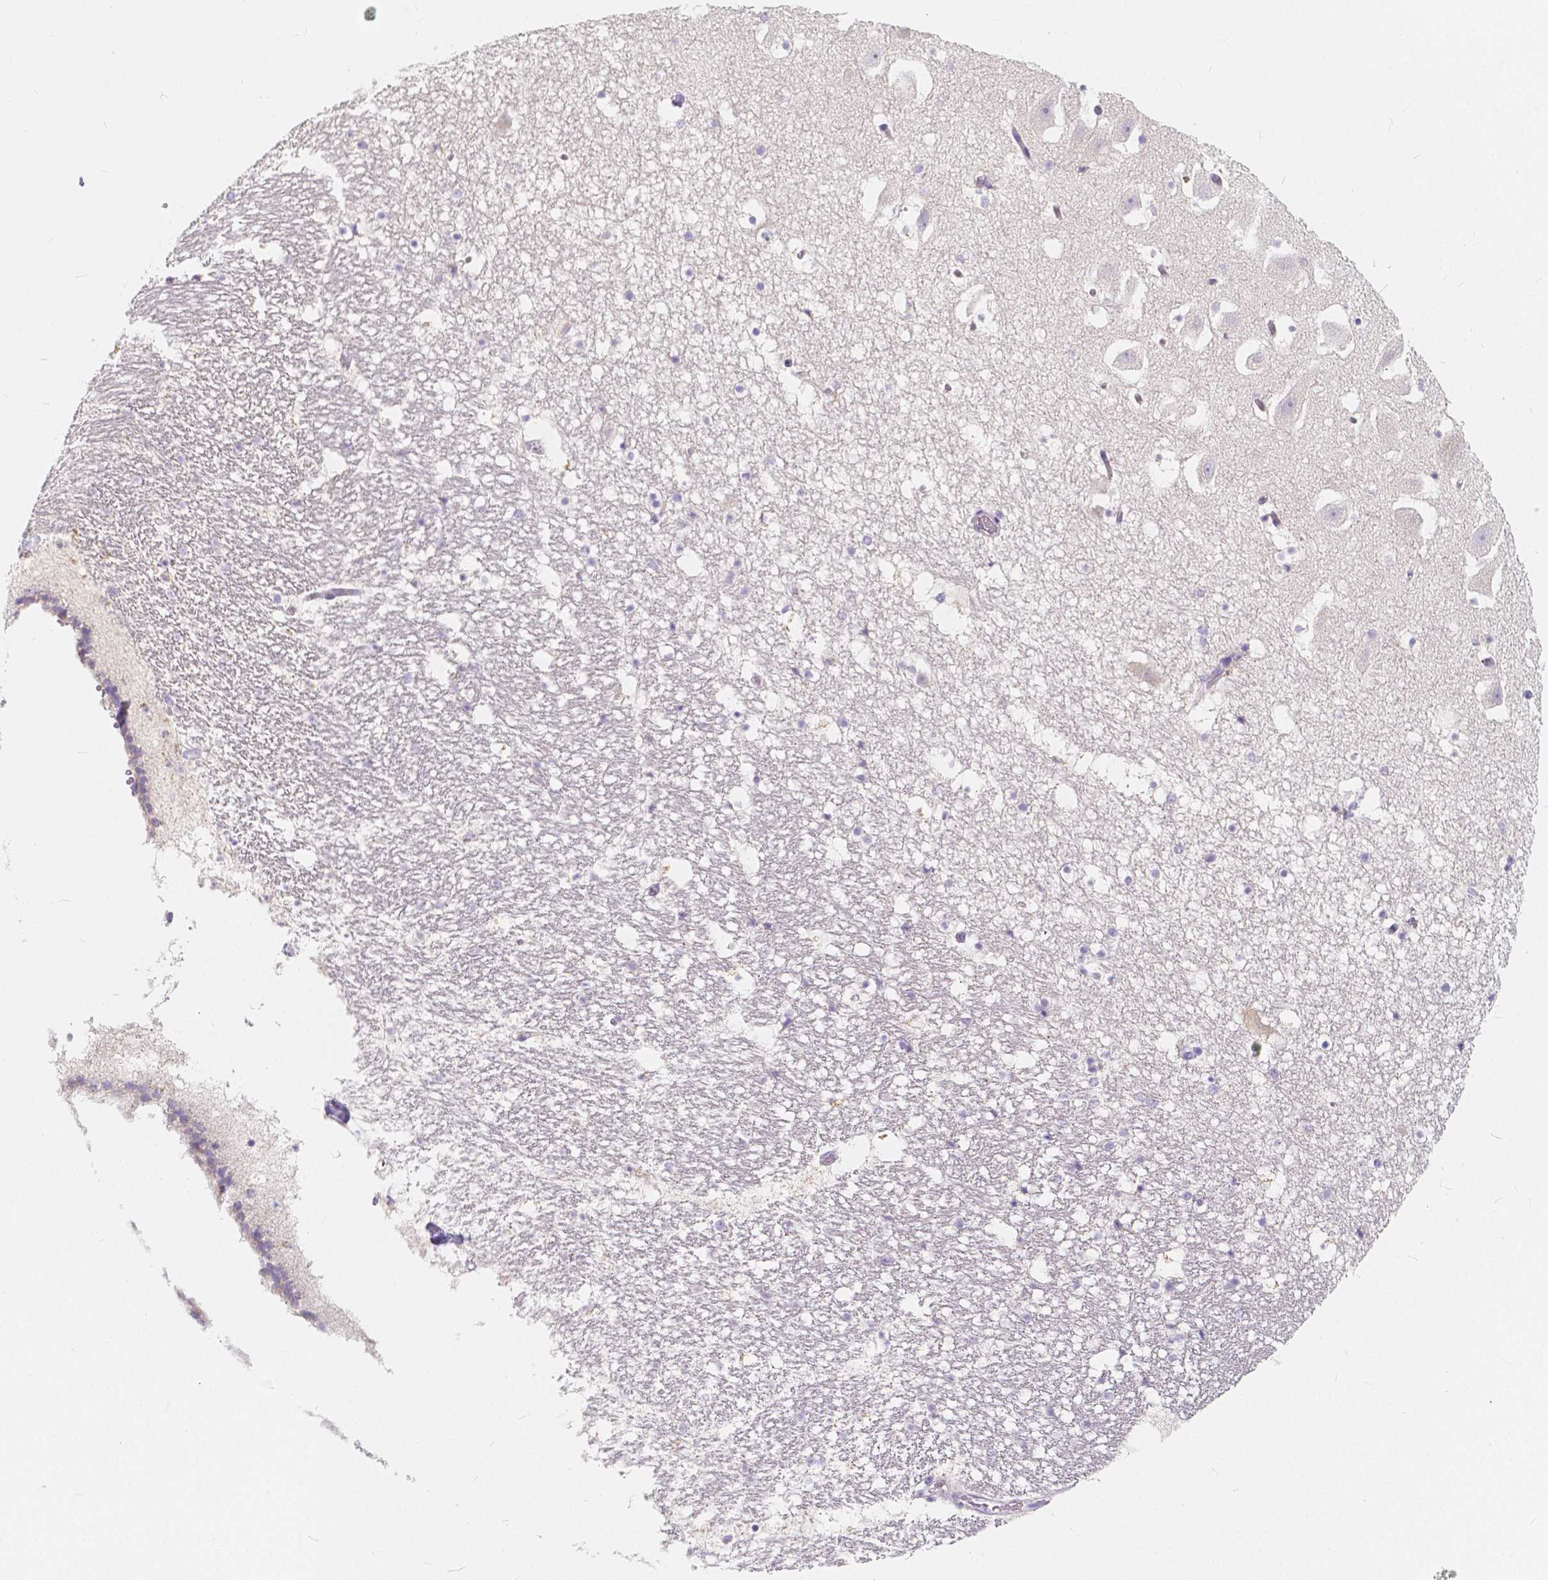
{"staining": {"intensity": "negative", "quantity": "none", "location": "none"}, "tissue": "hippocampus", "cell_type": "Glial cells", "image_type": "normal", "snomed": [{"axis": "morphology", "description": "Normal tissue, NOS"}, {"axis": "topography", "description": "Hippocampus"}], "caption": "A high-resolution micrograph shows immunohistochemistry staining of normal hippocampus, which exhibits no significant positivity in glial cells. (DAB (3,3'-diaminobenzidine) immunohistochemistry (IHC) with hematoxylin counter stain).", "gene": "RNF186", "patient": {"sex": "male", "age": 26}}